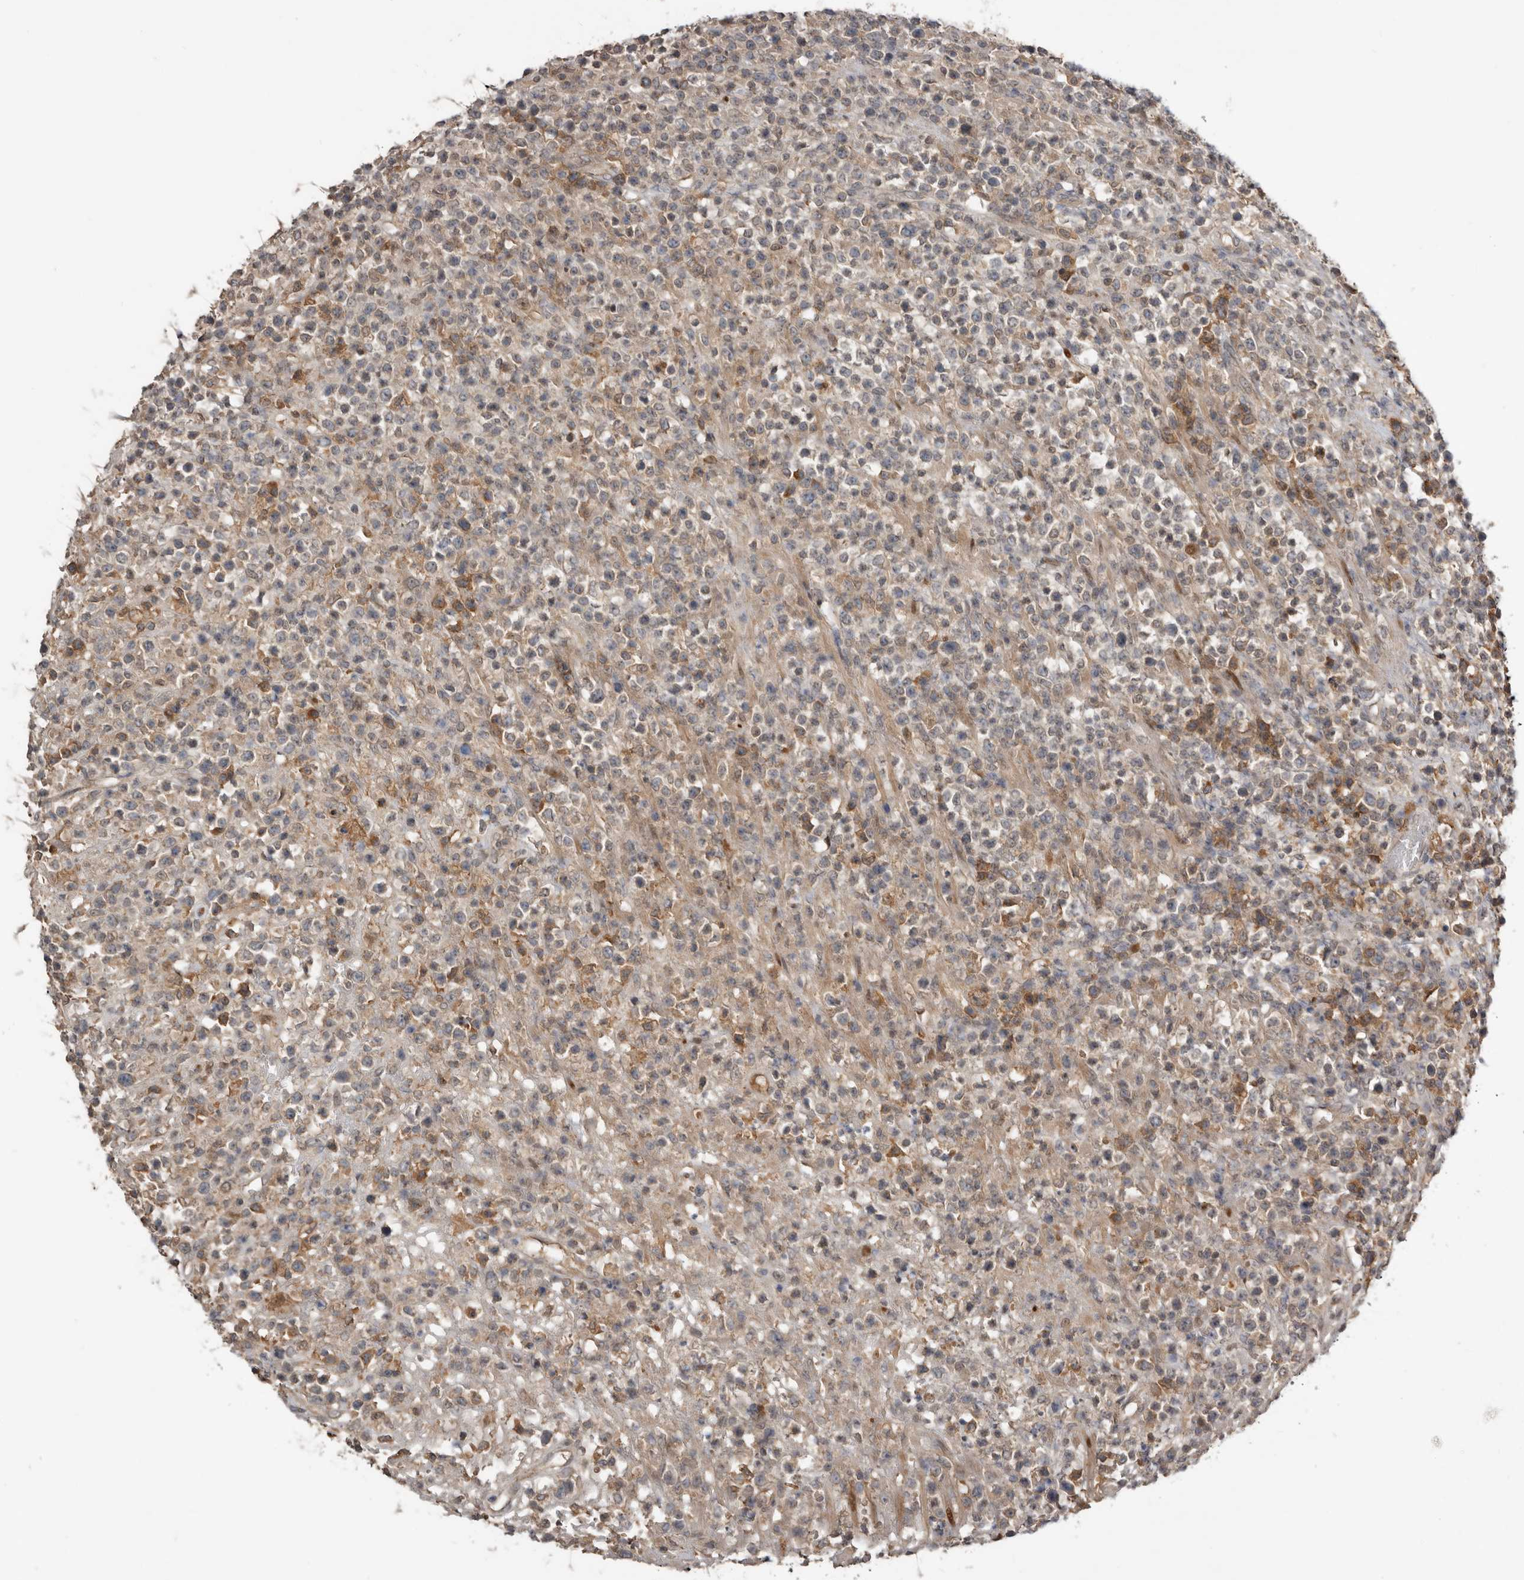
{"staining": {"intensity": "moderate", "quantity": "<25%", "location": "cytoplasmic/membranous"}, "tissue": "lymphoma", "cell_type": "Tumor cells", "image_type": "cancer", "snomed": [{"axis": "morphology", "description": "Malignant lymphoma, non-Hodgkin's type, High grade"}, {"axis": "topography", "description": "Colon"}], "caption": "The histopathology image reveals immunohistochemical staining of lymphoma. There is moderate cytoplasmic/membranous staining is identified in approximately <25% of tumor cells.", "gene": "NMUR1", "patient": {"sex": "female", "age": 53}}